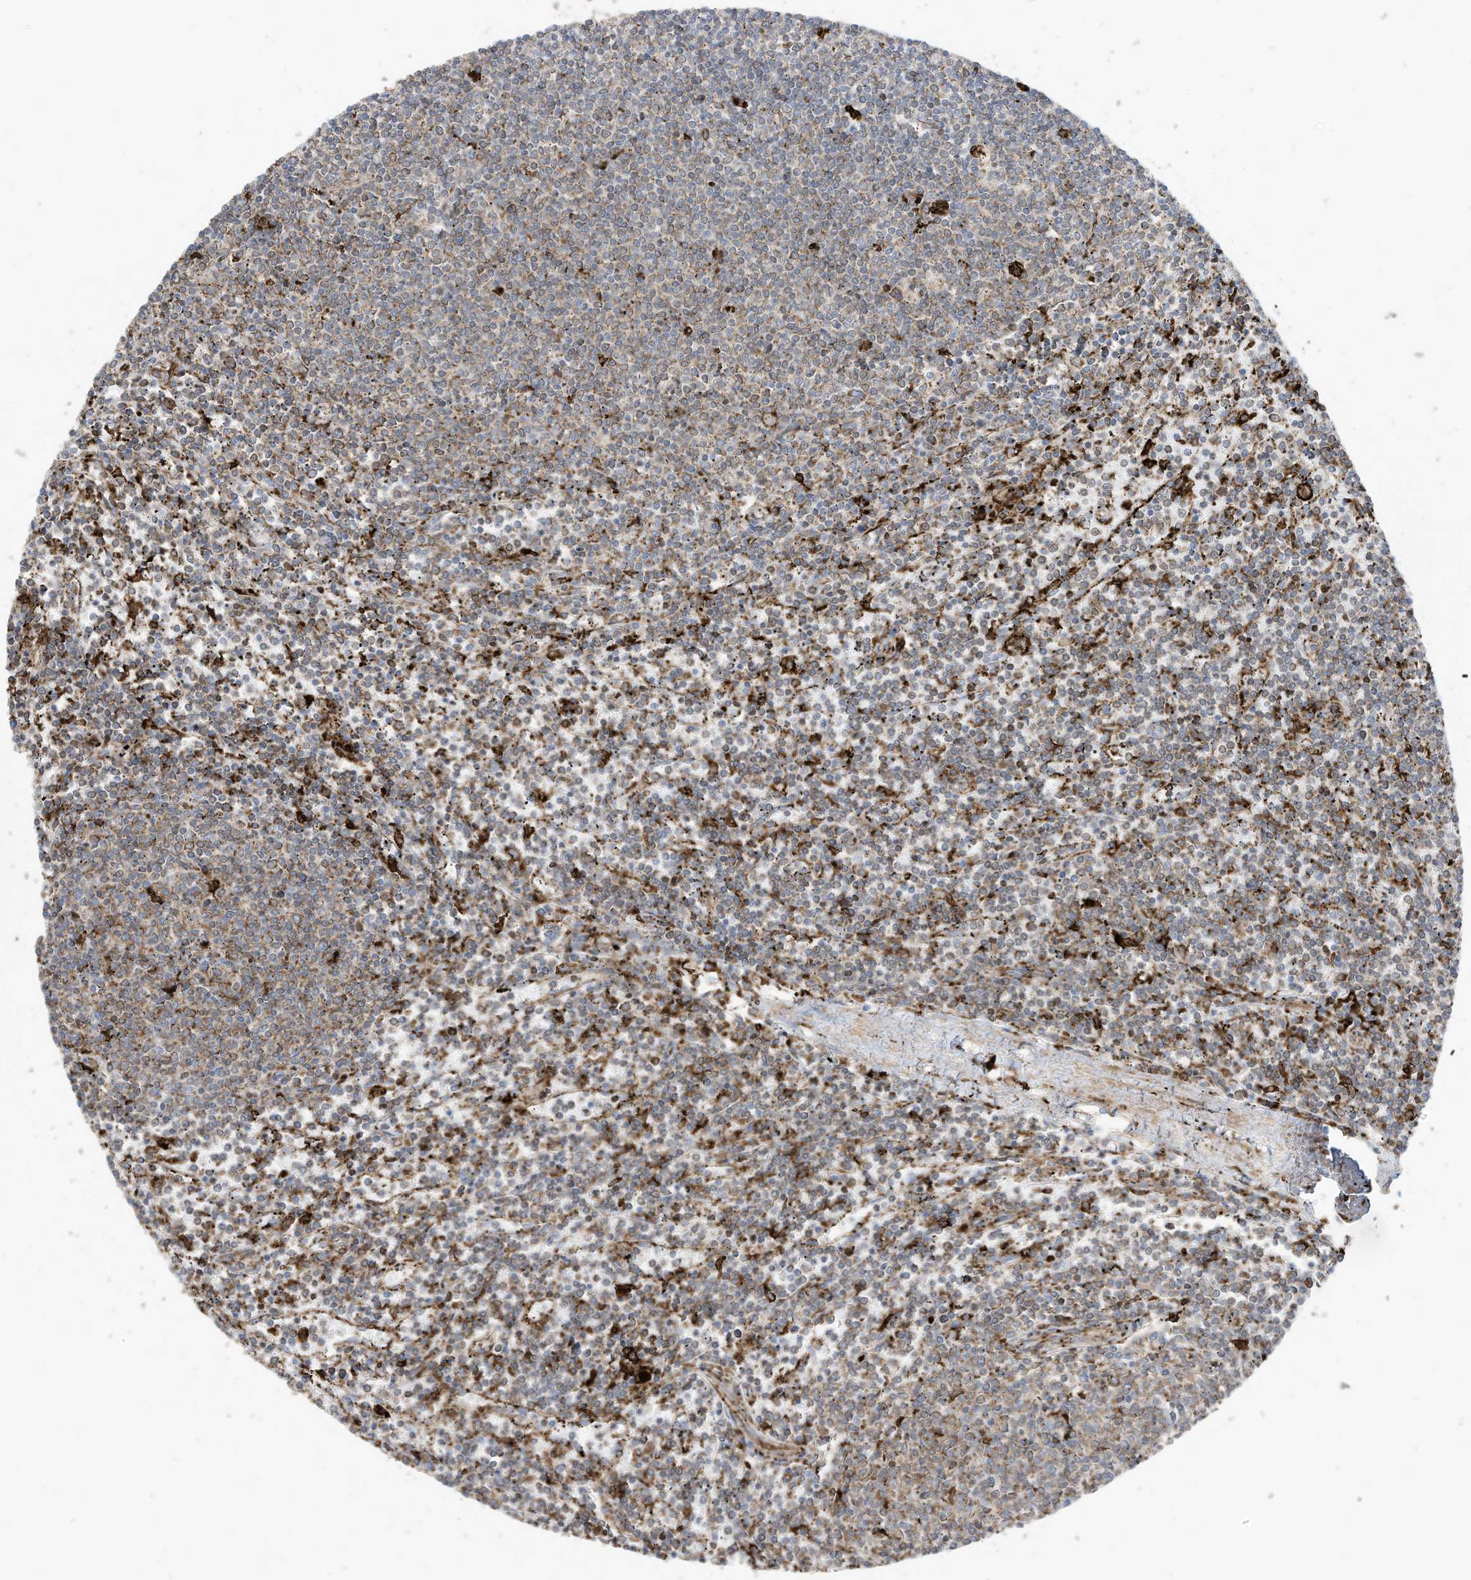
{"staining": {"intensity": "weak", "quantity": "25%-75%", "location": "cytoplasmic/membranous"}, "tissue": "lymphoma", "cell_type": "Tumor cells", "image_type": "cancer", "snomed": [{"axis": "morphology", "description": "Malignant lymphoma, non-Hodgkin's type, Low grade"}, {"axis": "topography", "description": "Spleen"}], "caption": "Lymphoma stained for a protein exhibits weak cytoplasmic/membranous positivity in tumor cells.", "gene": "TRNAU1AP", "patient": {"sex": "female", "age": 50}}